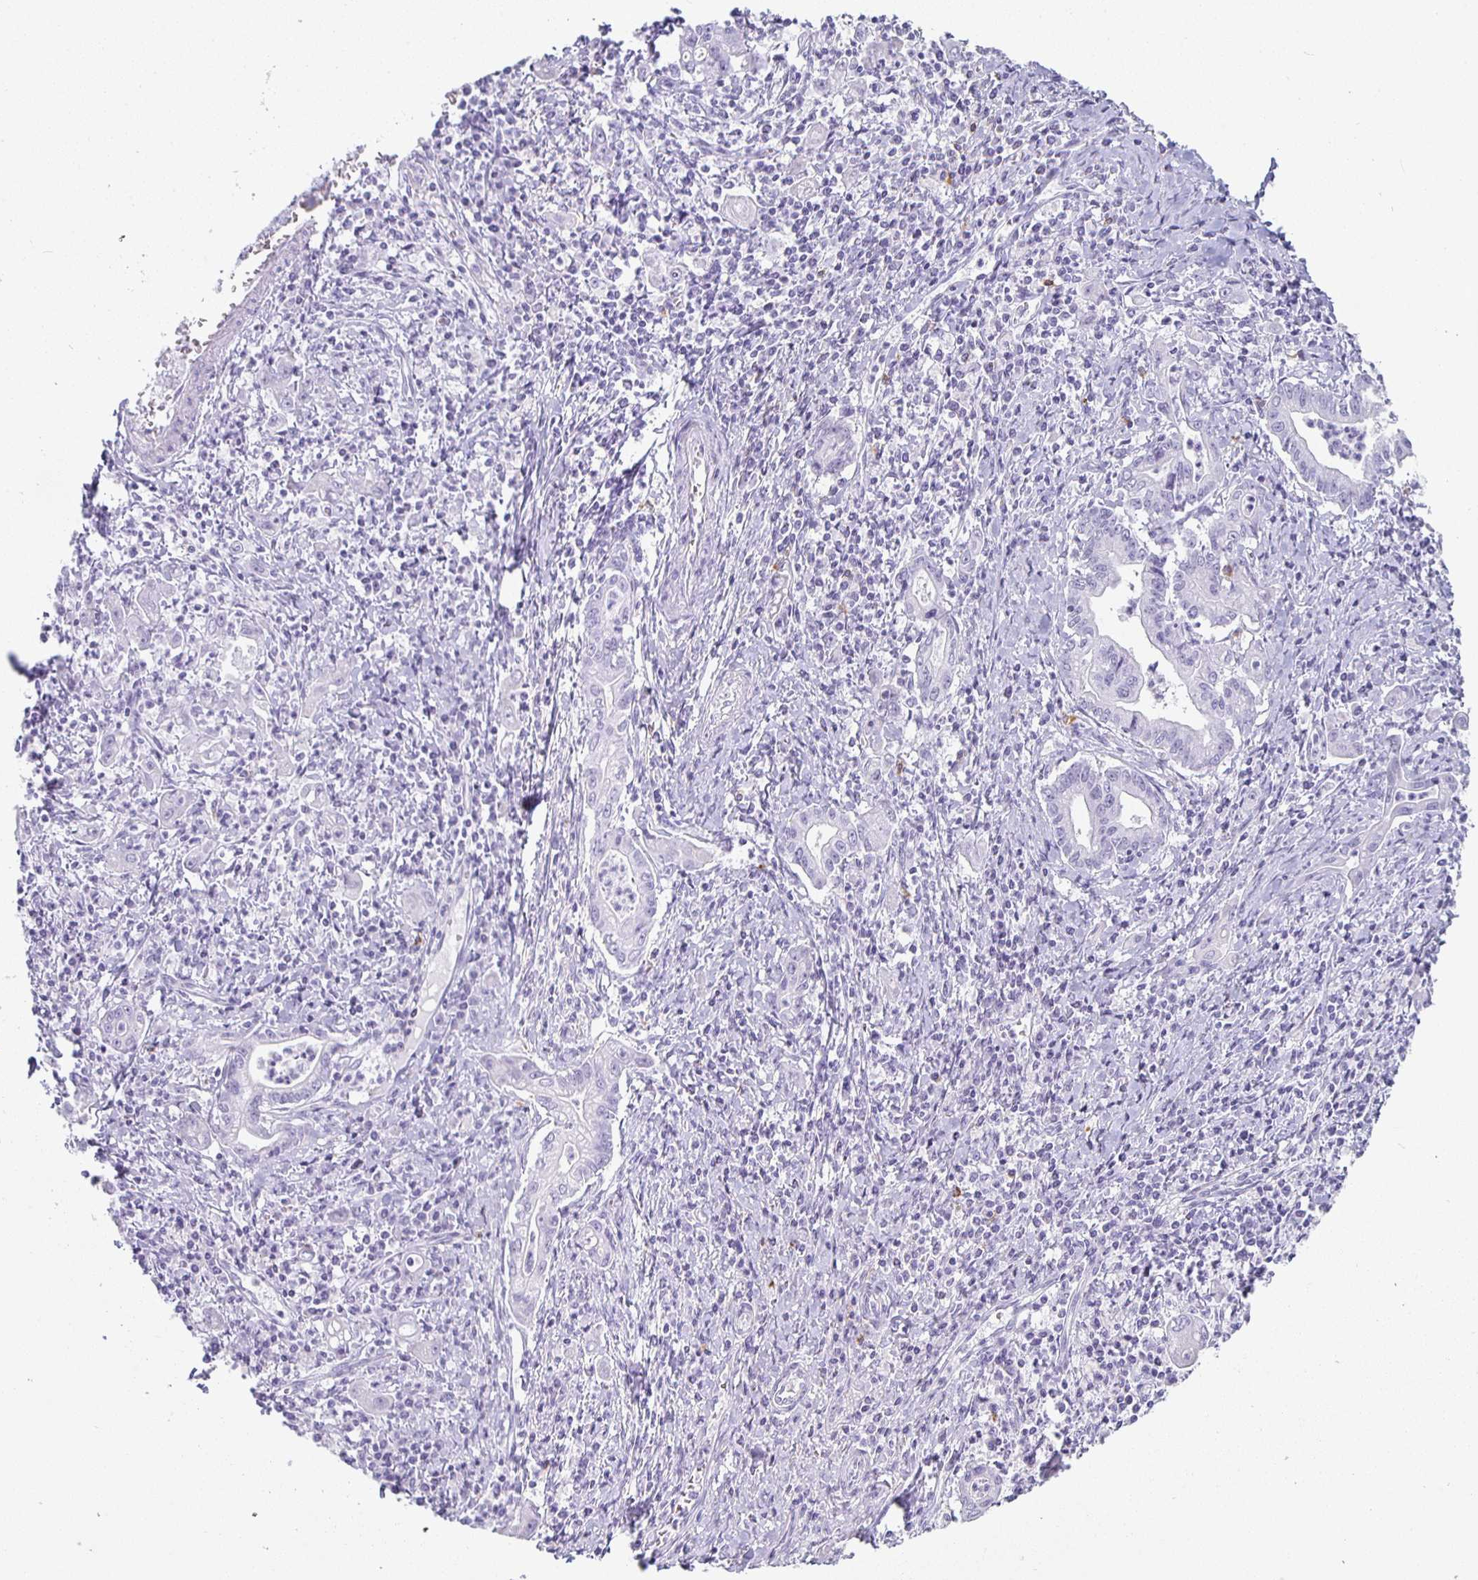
{"staining": {"intensity": "negative", "quantity": "none", "location": "none"}, "tissue": "stomach cancer", "cell_type": "Tumor cells", "image_type": "cancer", "snomed": [{"axis": "morphology", "description": "Adenocarcinoma, NOS"}, {"axis": "topography", "description": "Stomach, upper"}], "caption": "A high-resolution histopathology image shows IHC staining of stomach adenocarcinoma, which displays no significant expression in tumor cells. (DAB (3,3'-diaminobenzidine) IHC with hematoxylin counter stain).", "gene": "TPSD1", "patient": {"sex": "female", "age": 79}}